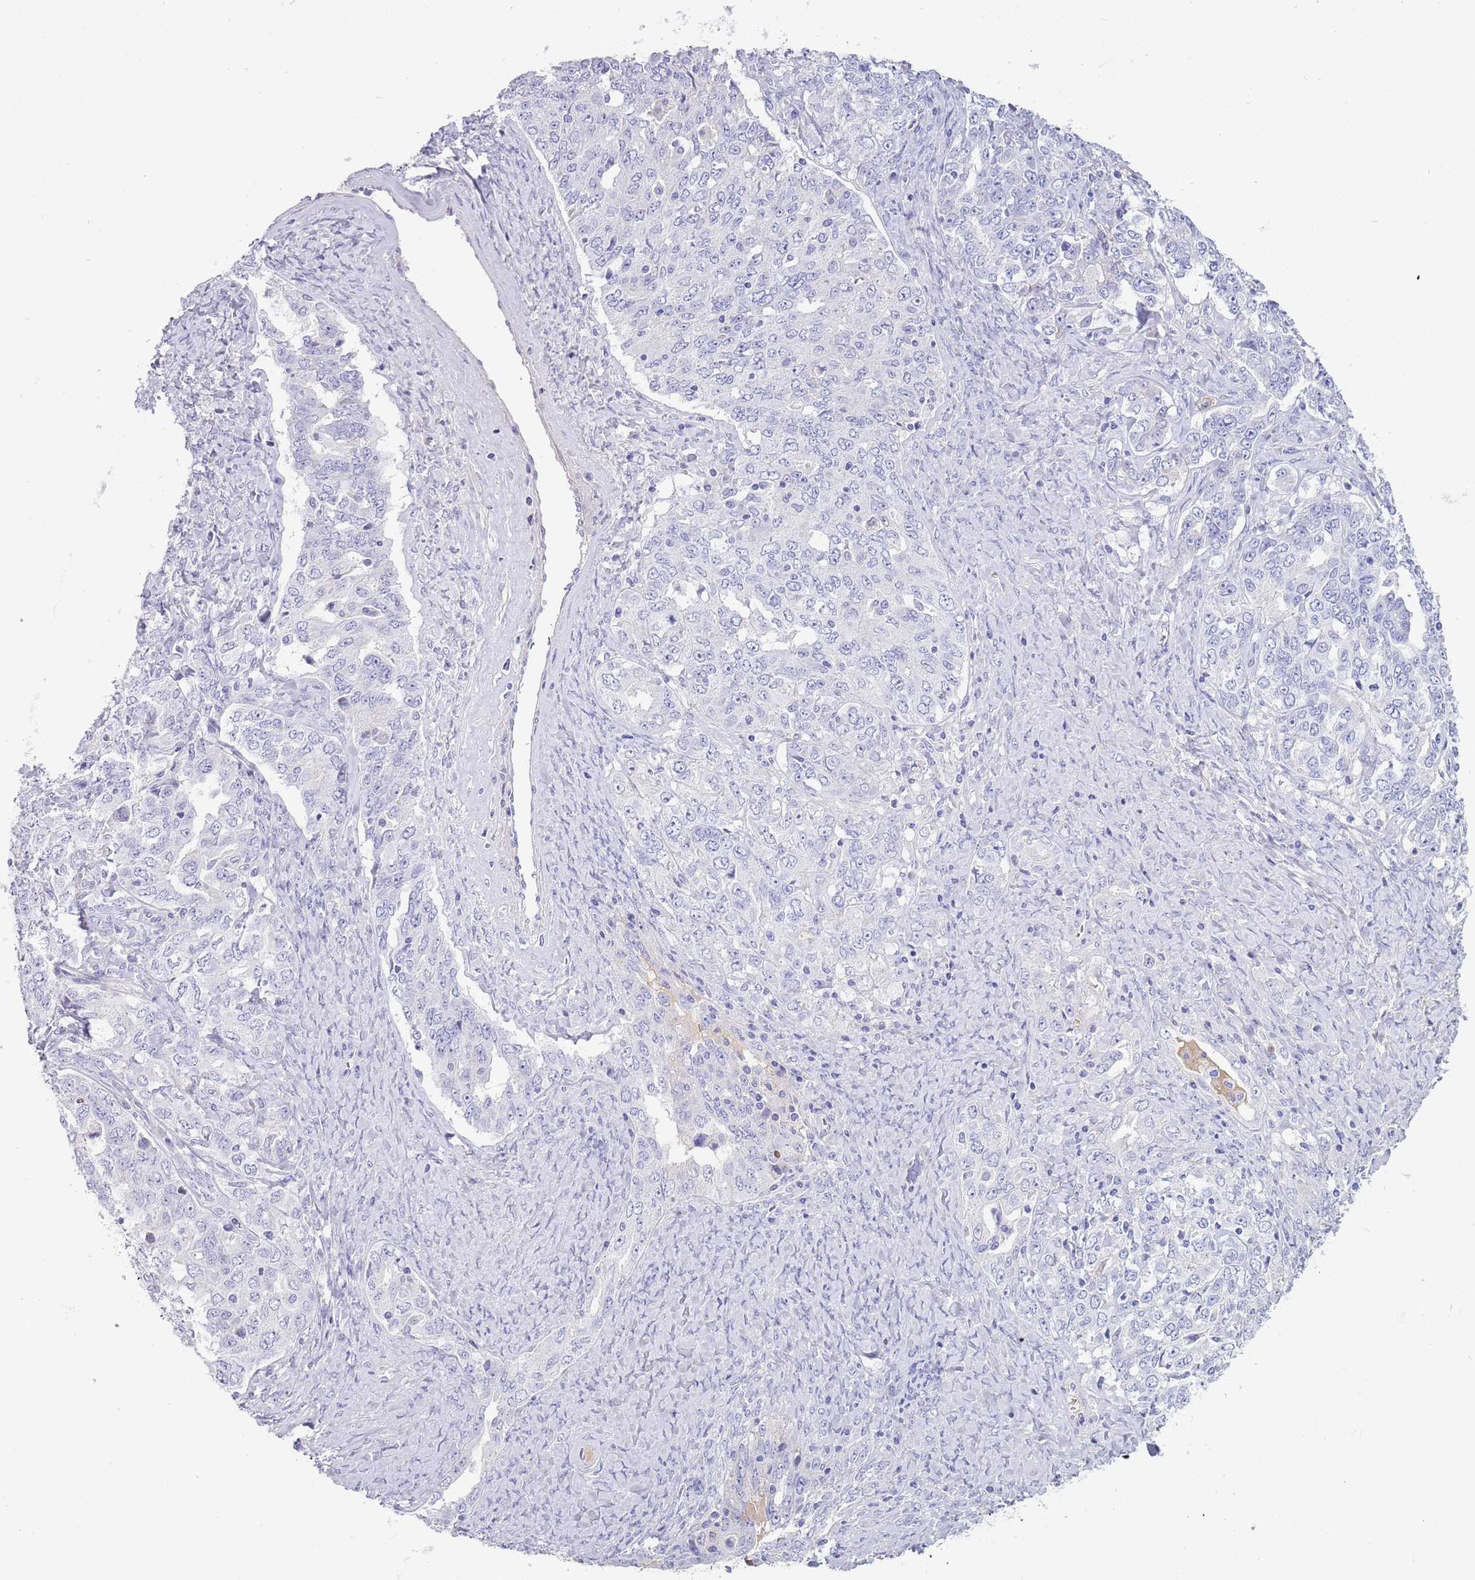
{"staining": {"intensity": "negative", "quantity": "none", "location": "none"}, "tissue": "ovarian cancer", "cell_type": "Tumor cells", "image_type": "cancer", "snomed": [{"axis": "morphology", "description": "Carcinoma, endometroid"}, {"axis": "topography", "description": "Ovary"}], "caption": "The micrograph displays no staining of tumor cells in endometroid carcinoma (ovarian).", "gene": "LEPROTL1", "patient": {"sex": "female", "age": 62}}